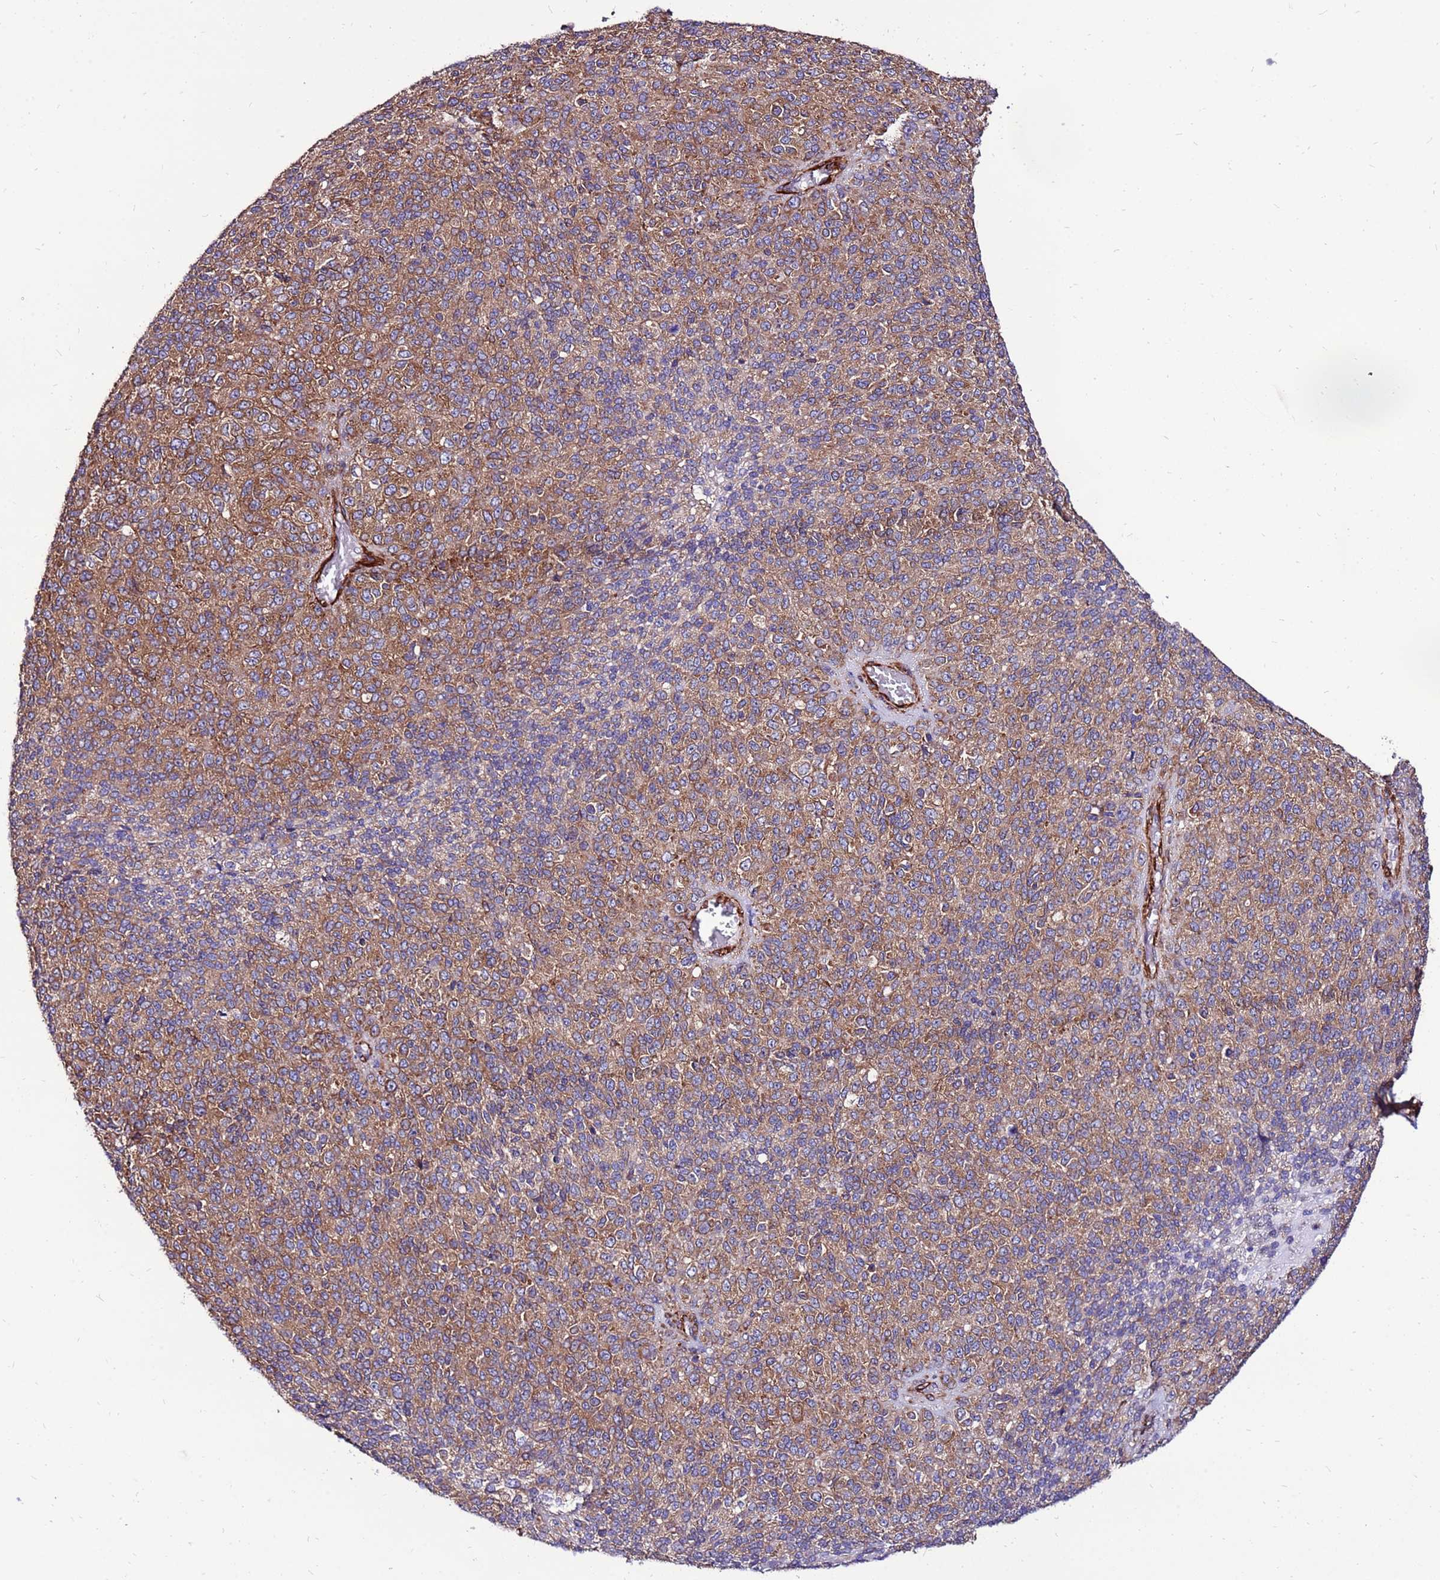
{"staining": {"intensity": "moderate", "quantity": ">75%", "location": "cytoplasmic/membranous"}, "tissue": "melanoma", "cell_type": "Tumor cells", "image_type": "cancer", "snomed": [{"axis": "morphology", "description": "Malignant melanoma, Metastatic site"}, {"axis": "topography", "description": "Brain"}], "caption": "This is an image of immunohistochemistry staining of melanoma, which shows moderate positivity in the cytoplasmic/membranous of tumor cells.", "gene": "EI24", "patient": {"sex": "female", "age": 56}}